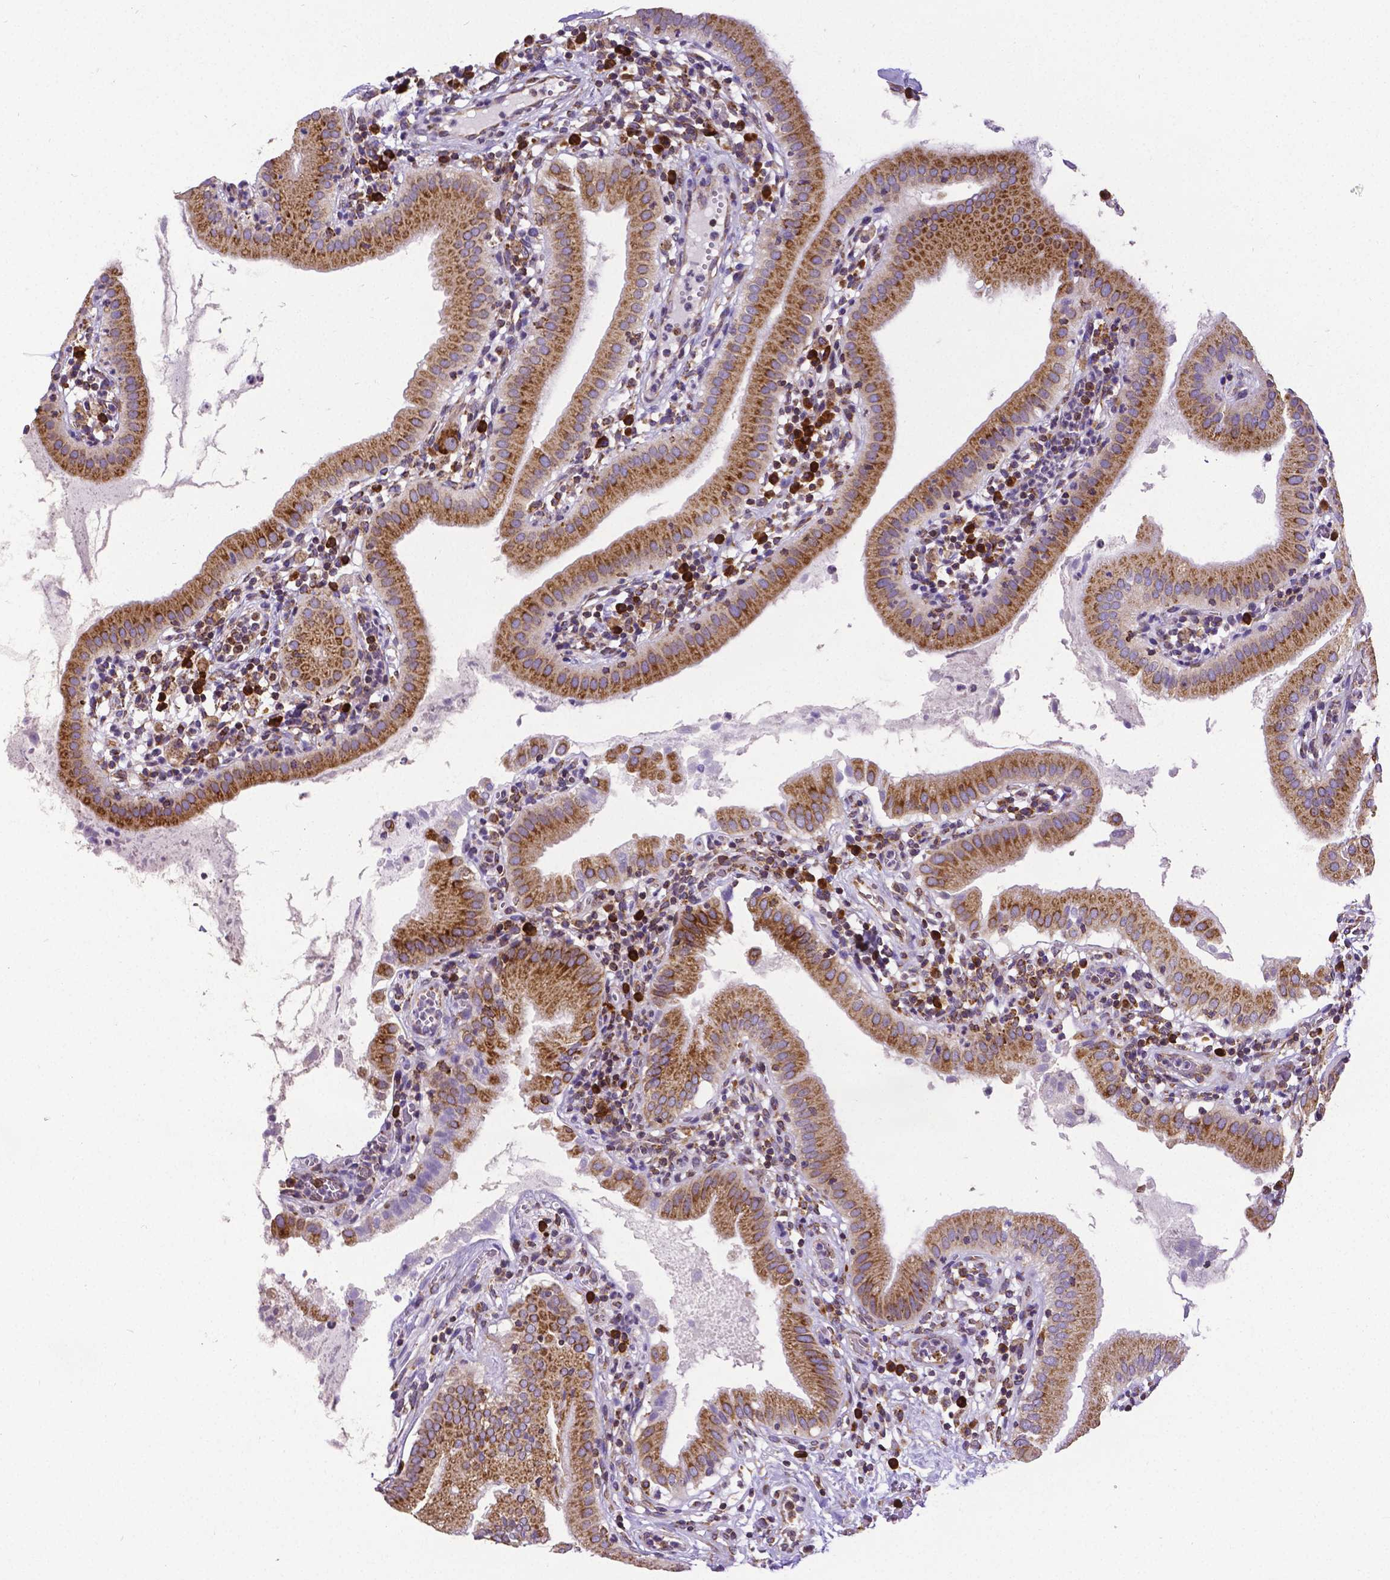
{"staining": {"intensity": "strong", "quantity": ">75%", "location": "cytoplasmic/membranous"}, "tissue": "gallbladder", "cell_type": "Glandular cells", "image_type": "normal", "snomed": [{"axis": "morphology", "description": "Normal tissue, NOS"}, {"axis": "topography", "description": "Gallbladder"}], "caption": "A high amount of strong cytoplasmic/membranous staining is appreciated in about >75% of glandular cells in unremarkable gallbladder. The protein of interest is stained brown, and the nuclei are stained in blue (DAB (3,3'-diaminobenzidine) IHC with brightfield microscopy, high magnification).", "gene": "MTDH", "patient": {"sex": "female", "age": 65}}